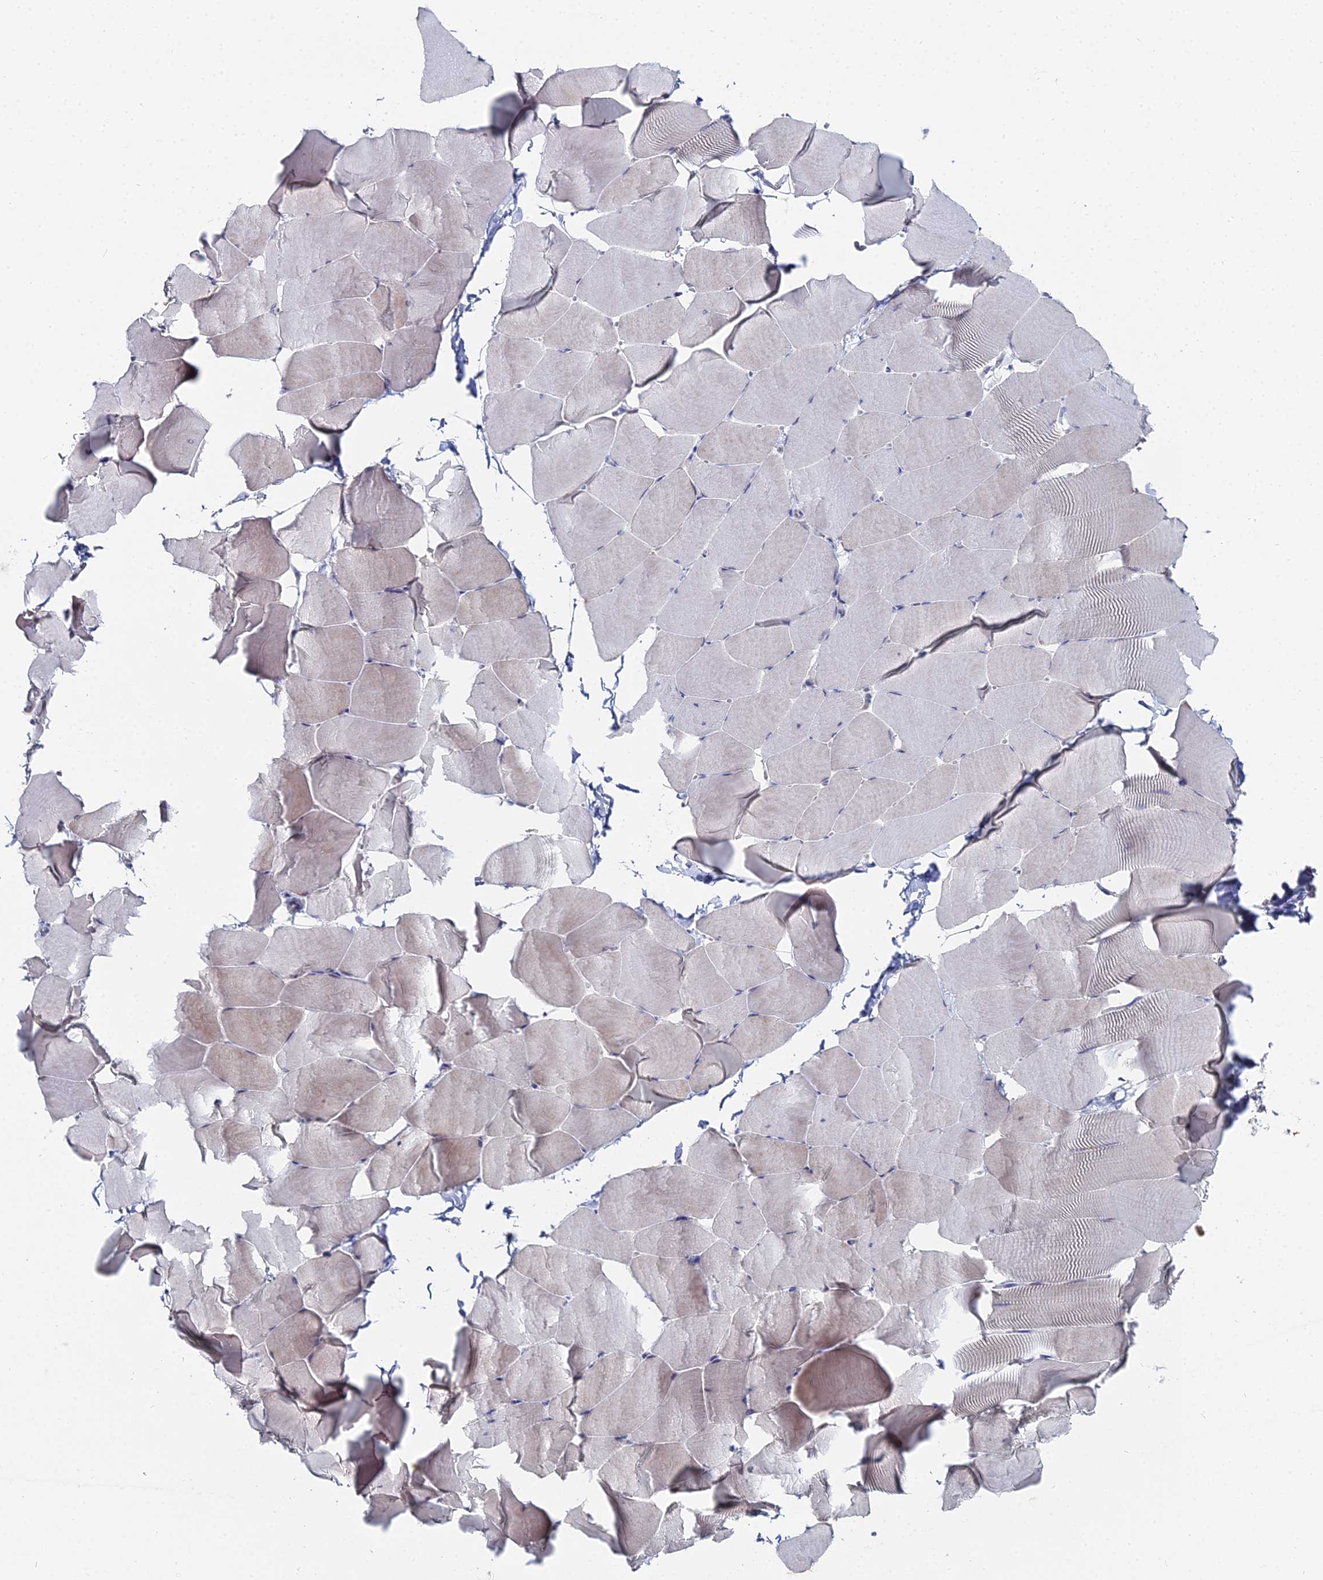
{"staining": {"intensity": "negative", "quantity": "none", "location": "none"}, "tissue": "skeletal muscle", "cell_type": "Myocytes", "image_type": "normal", "snomed": [{"axis": "morphology", "description": "Normal tissue, NOS"}, {"axis": "topography", "description": "Skeletal muscle"}], "caption": "This histopathology image is of benign skeletal muscle stained with immunohistochemistry to label a protein in brown with the nuclei are counter-stained blue. There is no staining in myocytes.", "gene": "THAP4", "patient": {"sex": "male", "age": 25}}